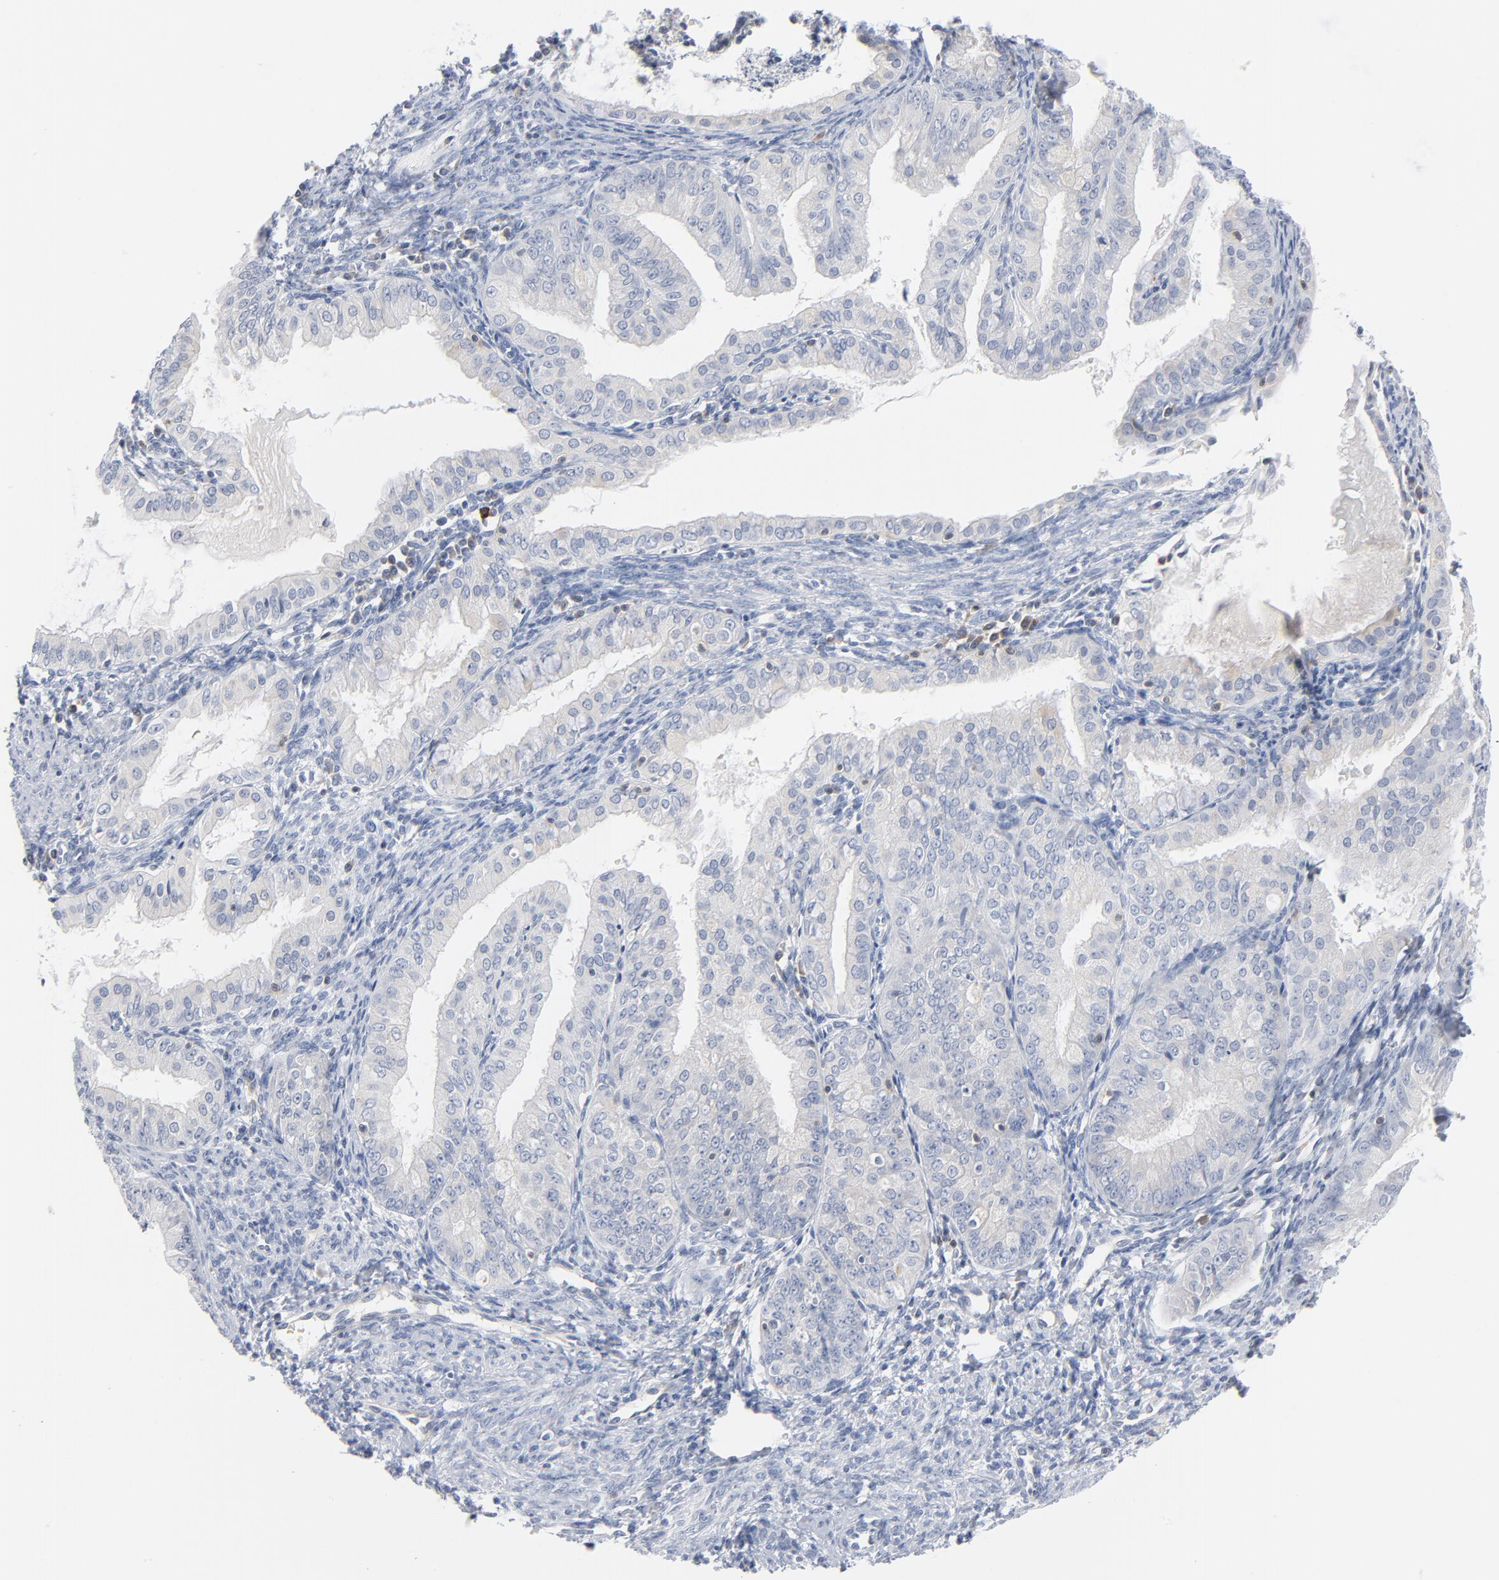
{"staining": {"intensity": "negative", "quantity": "none", "location": "none"}, "tissue": "endometrial cancer", "cell_type": "Tumor cells", "image_type": "cancer", "snomed": [{"axis": "morphology", "description": "Adenocarcinoma, NOS"}, {"axis": "topography", "description": "Endometrium"}], "caption": "The IHC photomicrograph has no significant staining in tumor cells of endometrial adenocarcinoma tissue.", "gene": "PTK2B", "patient": {"sex": "female", "age": 76}}